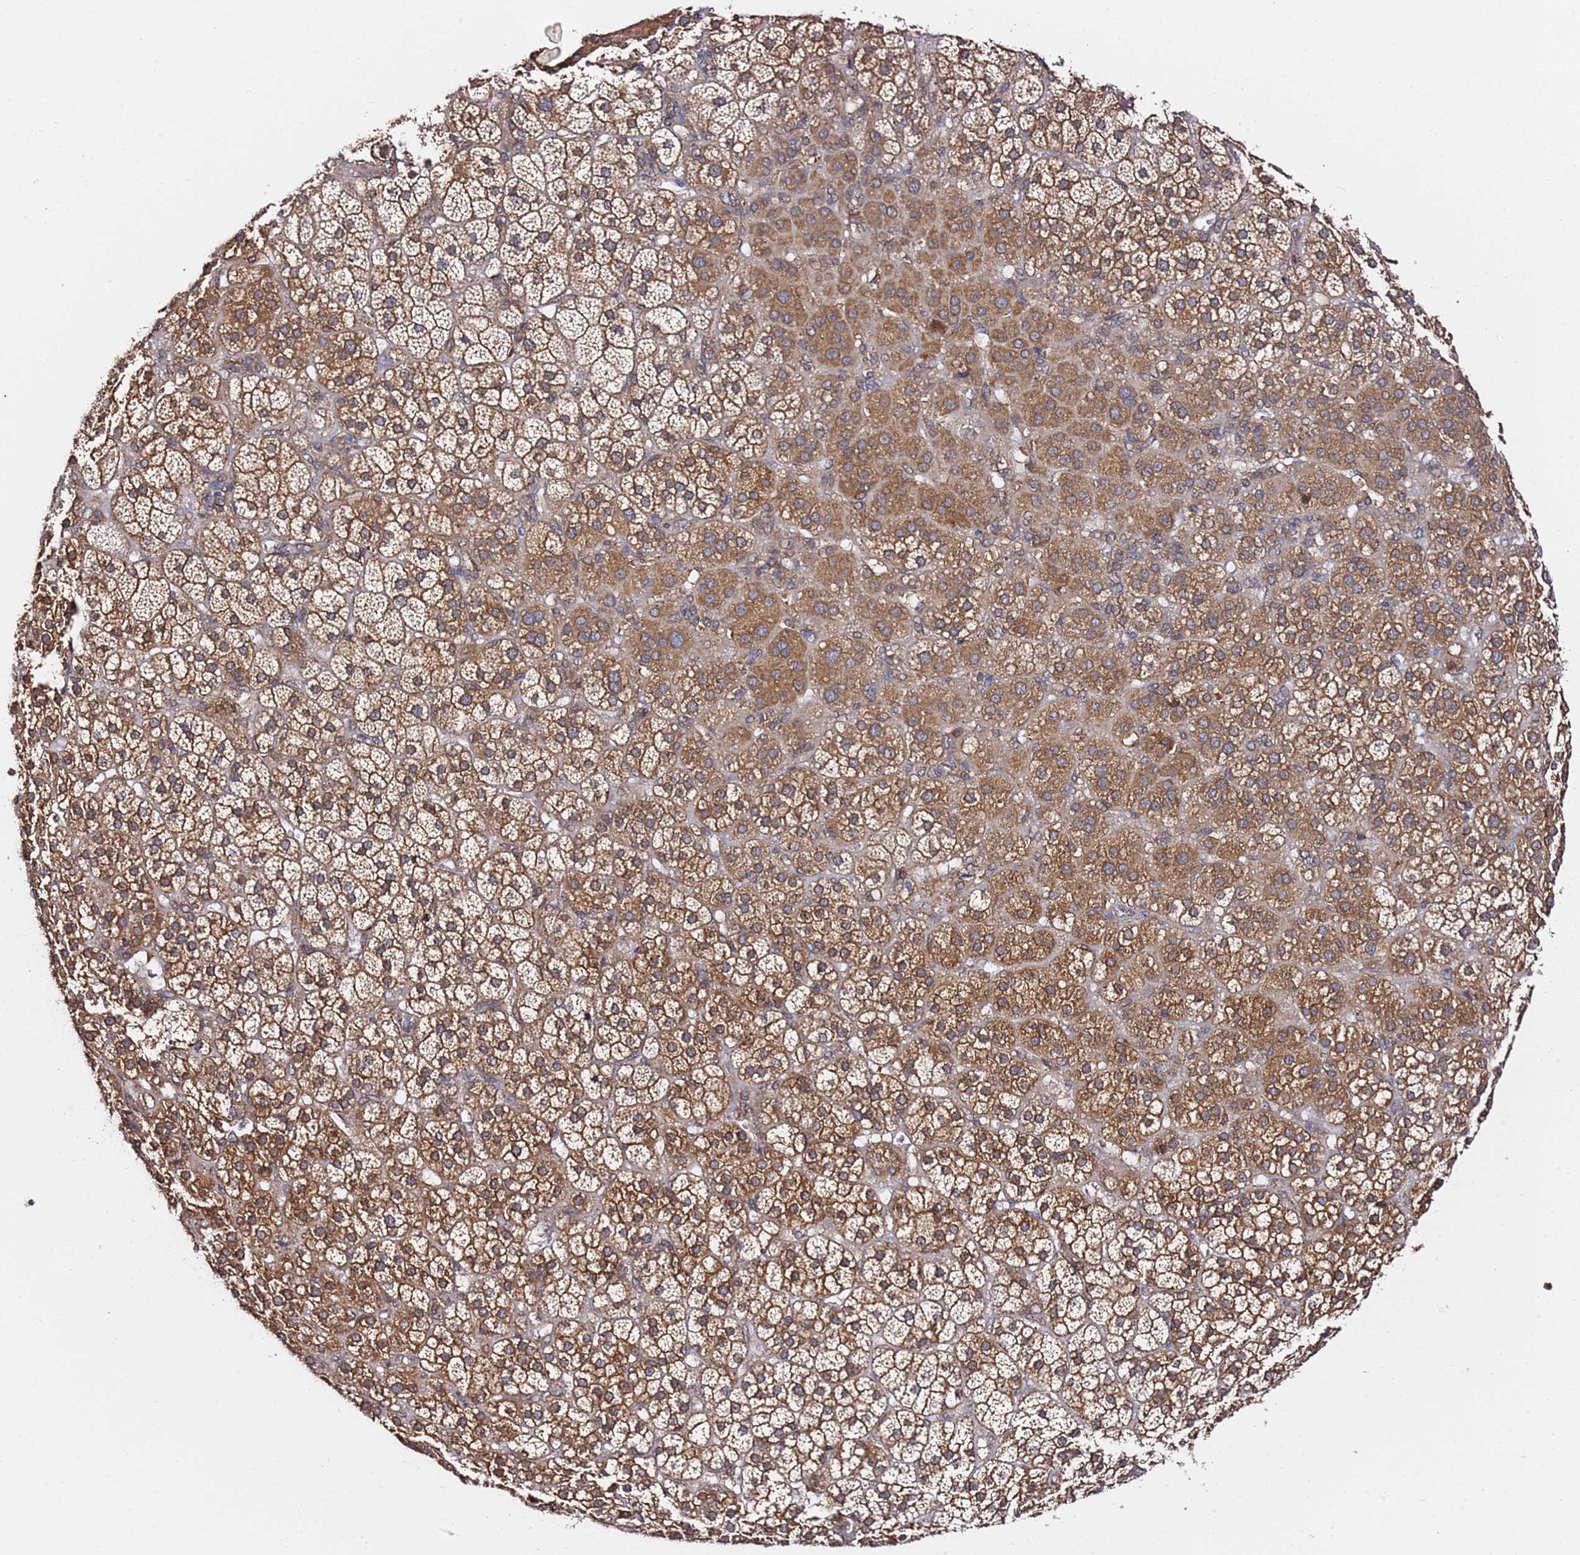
{"staining": {"intensity": "moderate", "quantity": ">75%", "location": "cytoplasmic/membranous"}, "tissue": "adrenal gland", "cell_type": "Glandular cells", "image_type": "normal", "snomed": [{"axis": "morphology", "description": "Normal tissue, NOS"}, {"axis": "topography", "description": "Adrenal gland"}], "caption": "Protein staining displays moderate cytoplasmic/membranous positivity in about >75% of glandular cells in benign adrenal gland. The staining is performed using DAB brown chromogen to label protein expression. The nuclei are counter-stained blue using hematoxylin.", "gene": "PRKAB2", "patient": {"sex": "female", "age": 70}}